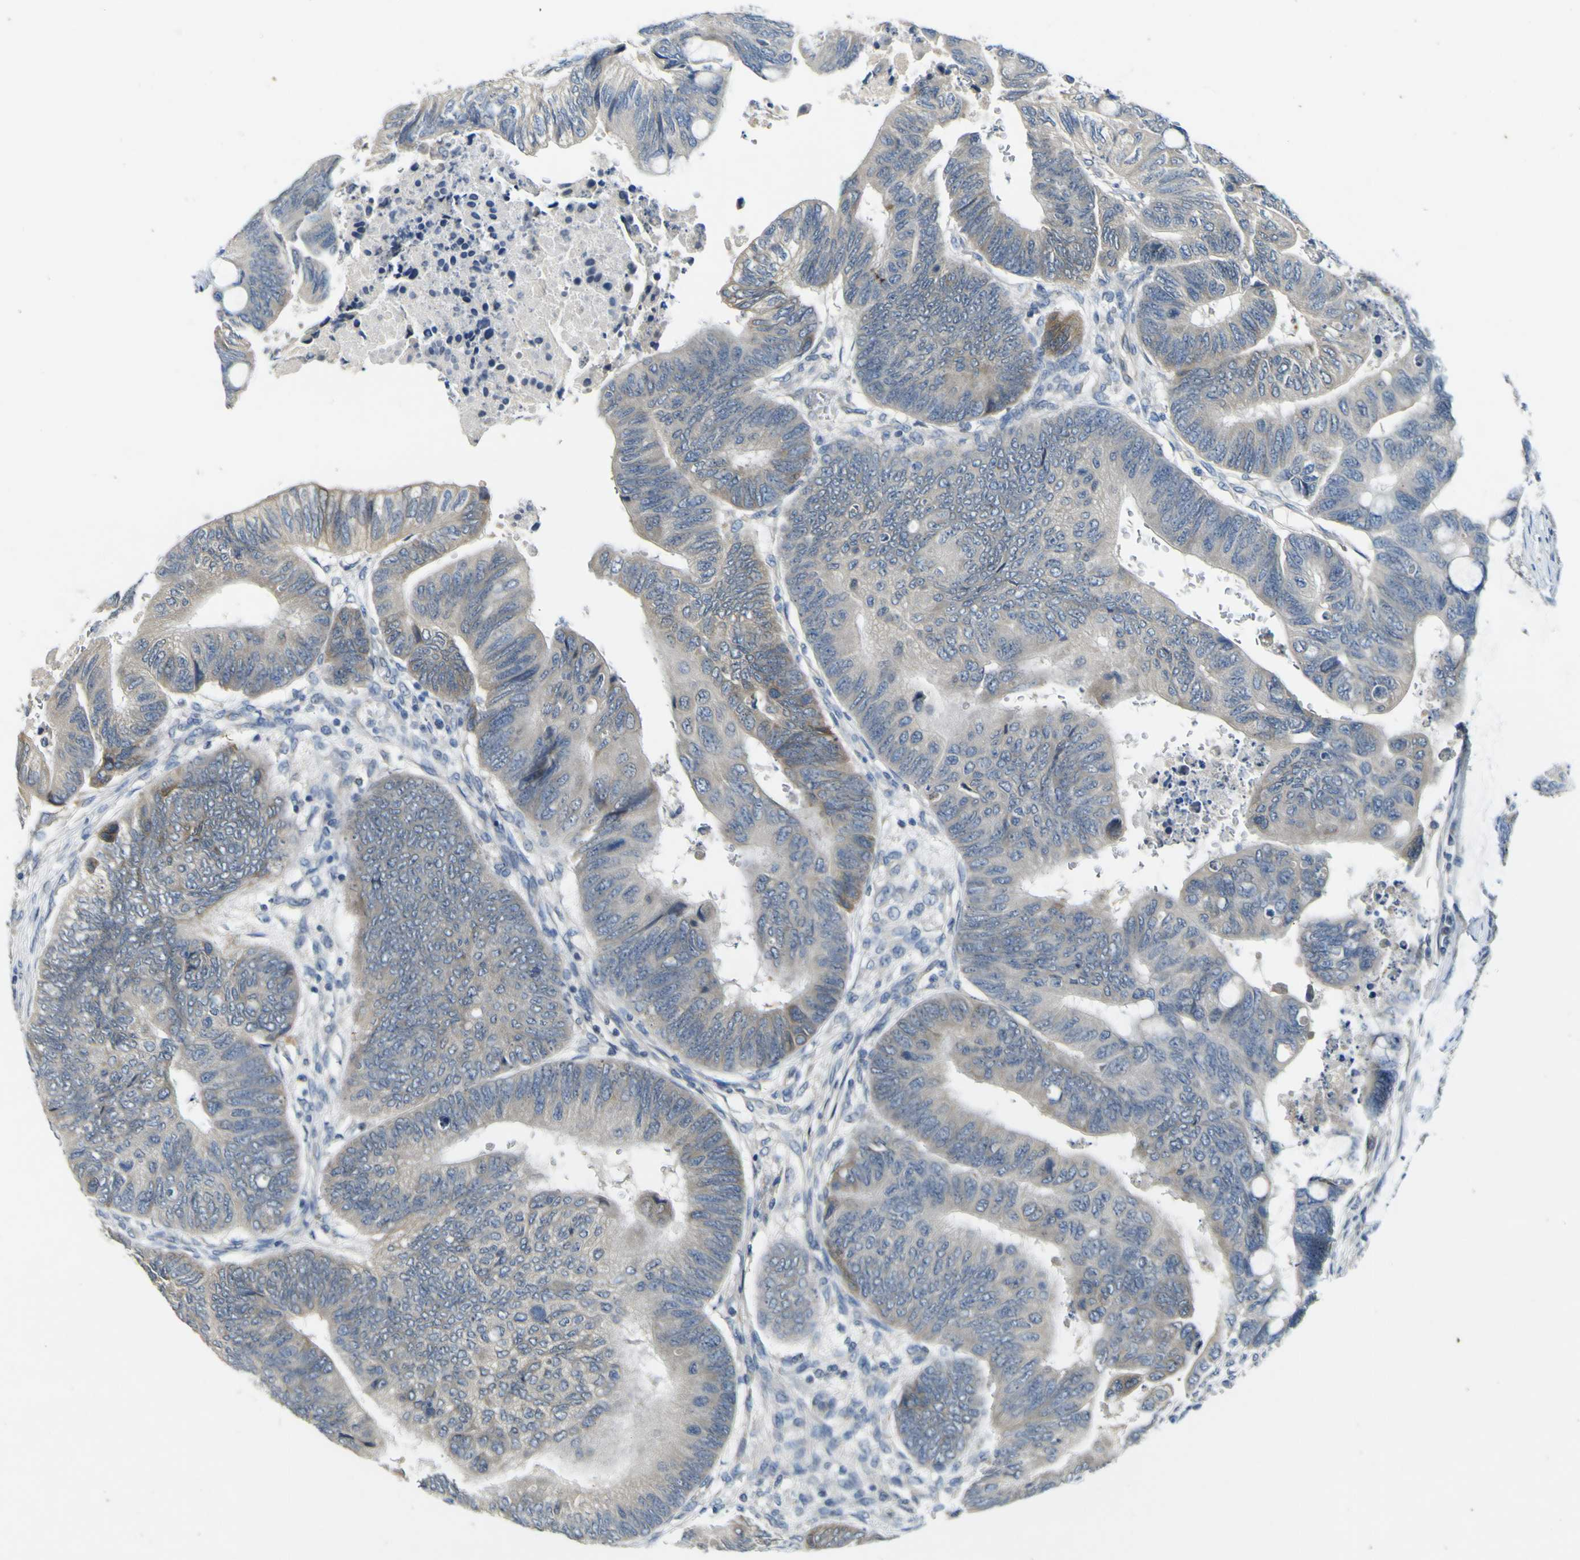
{"staining": {"intensity": "weak", "quantity": "<25%", "location": "cytoplasmic/membranous"}, "tissue": "colorectal cancer", "cell_type": "Tumor cells", "image_type": "cancer", "snomed": [{"axis": "morphology", "description": "Normal tissue, NOS"}, {"axis": "morphology", "description": "Adenocarcinoma, NOS"}, {"axis": "topography", "description": "Rectum"}, {"axis": "topography", "description": "Peripheral nerve tissue"}], "caption": "Image shows no significant protein staining in tumor cells of adenocarcinoma (colorectal).", "gene": "LDLR", "patient": {"sex": "male", "age": 92}}